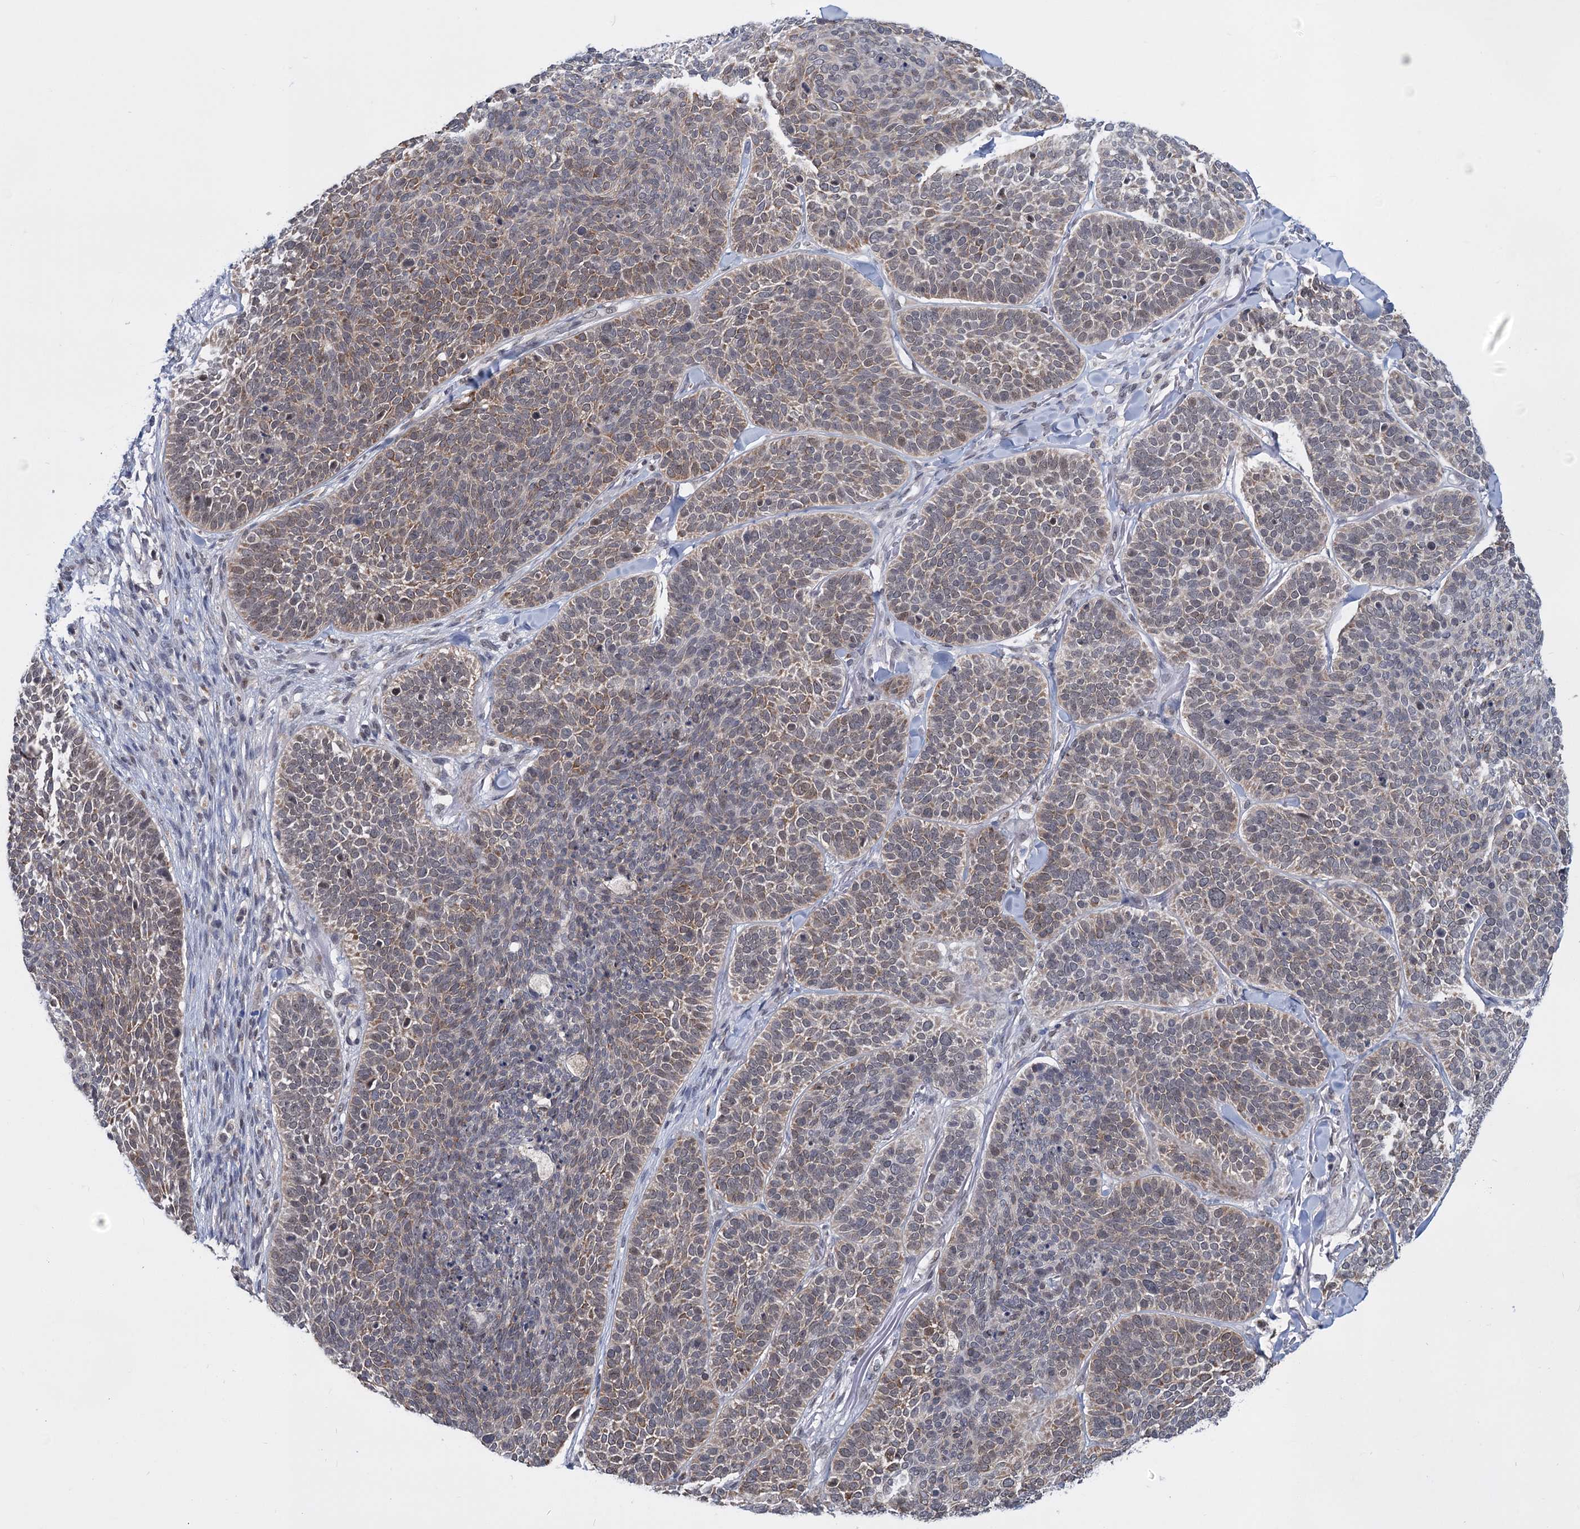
{"staining": {"intensity": "moderate", "quantity": "<25%", "location": "cytoplasmic/membranous"}, "tissue": "skin cancer", "cell_type": "Tumor cells", "image_type": "cancer", "snomed": [{"axis": "morphology", "description": "Basal cell carcinoma"}, {"axis": "topography", "description": "Skin"}], "caption": "A micrograph showing moderate cytoplasmic/membranous expression in approximately <25% of tumor cells in basal cell carcinoma (skin), as visualized by brown immunohistochemical staining.", "gene": "TTC17", "patient": {"sex": "male", "age": 85}}